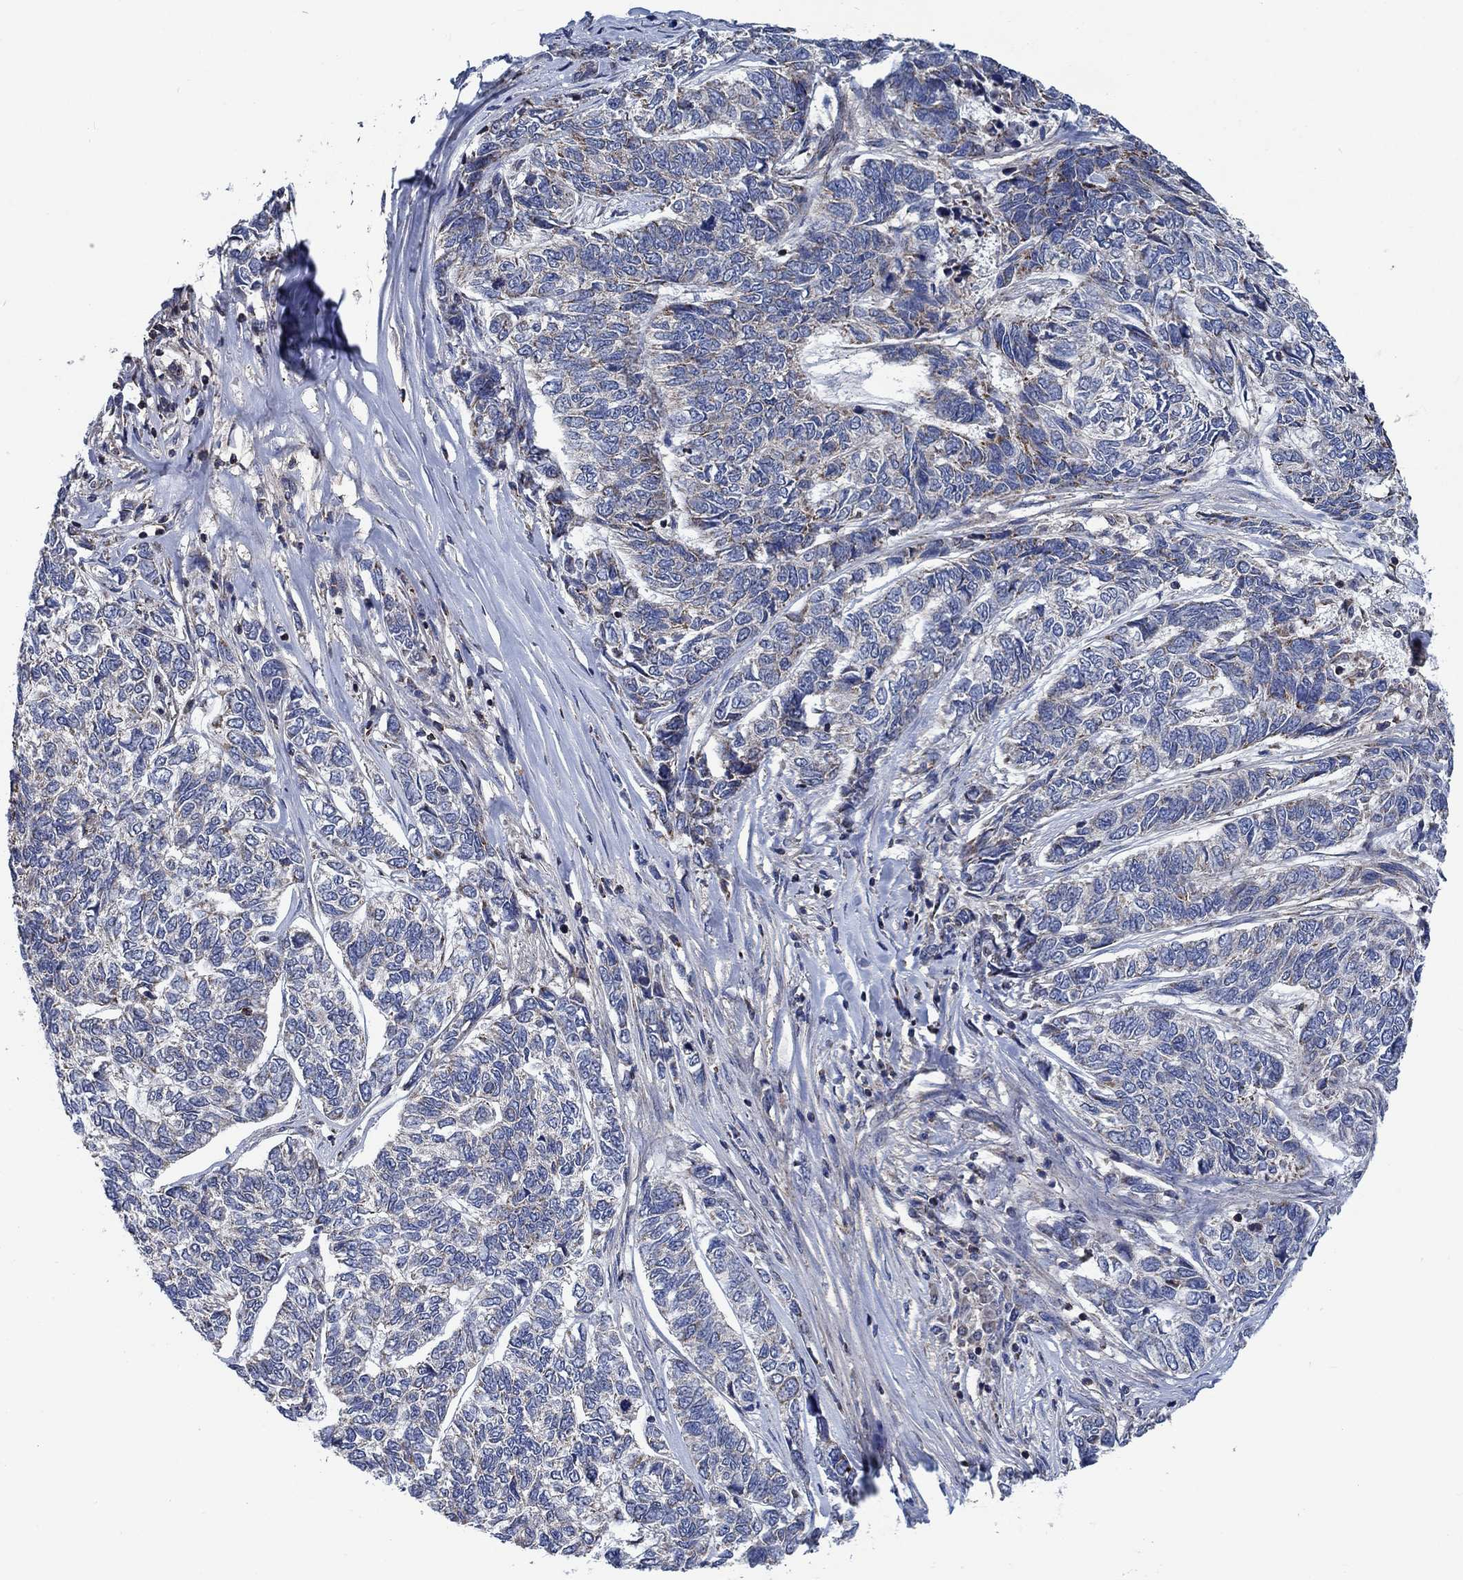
{"staining": {"intensity": "weak", "quantity": "<25%", "location": "cytoplasmic/membranous"}, "tissue": "skin cancer", "cell_type": "Tumor cells", "image_type": "cancer", "snomed": [{"axis": "morphology", "description": "Basal cell carcinoma"}, {"axis": "topography", "description": "Skin"}], "caption": "Photomicrograph shows no significant protein staining in tumor cells of skin basal cell carcinoma.", "gene": "STXBP6", "patient": {"sex": "female", "age": 65}}